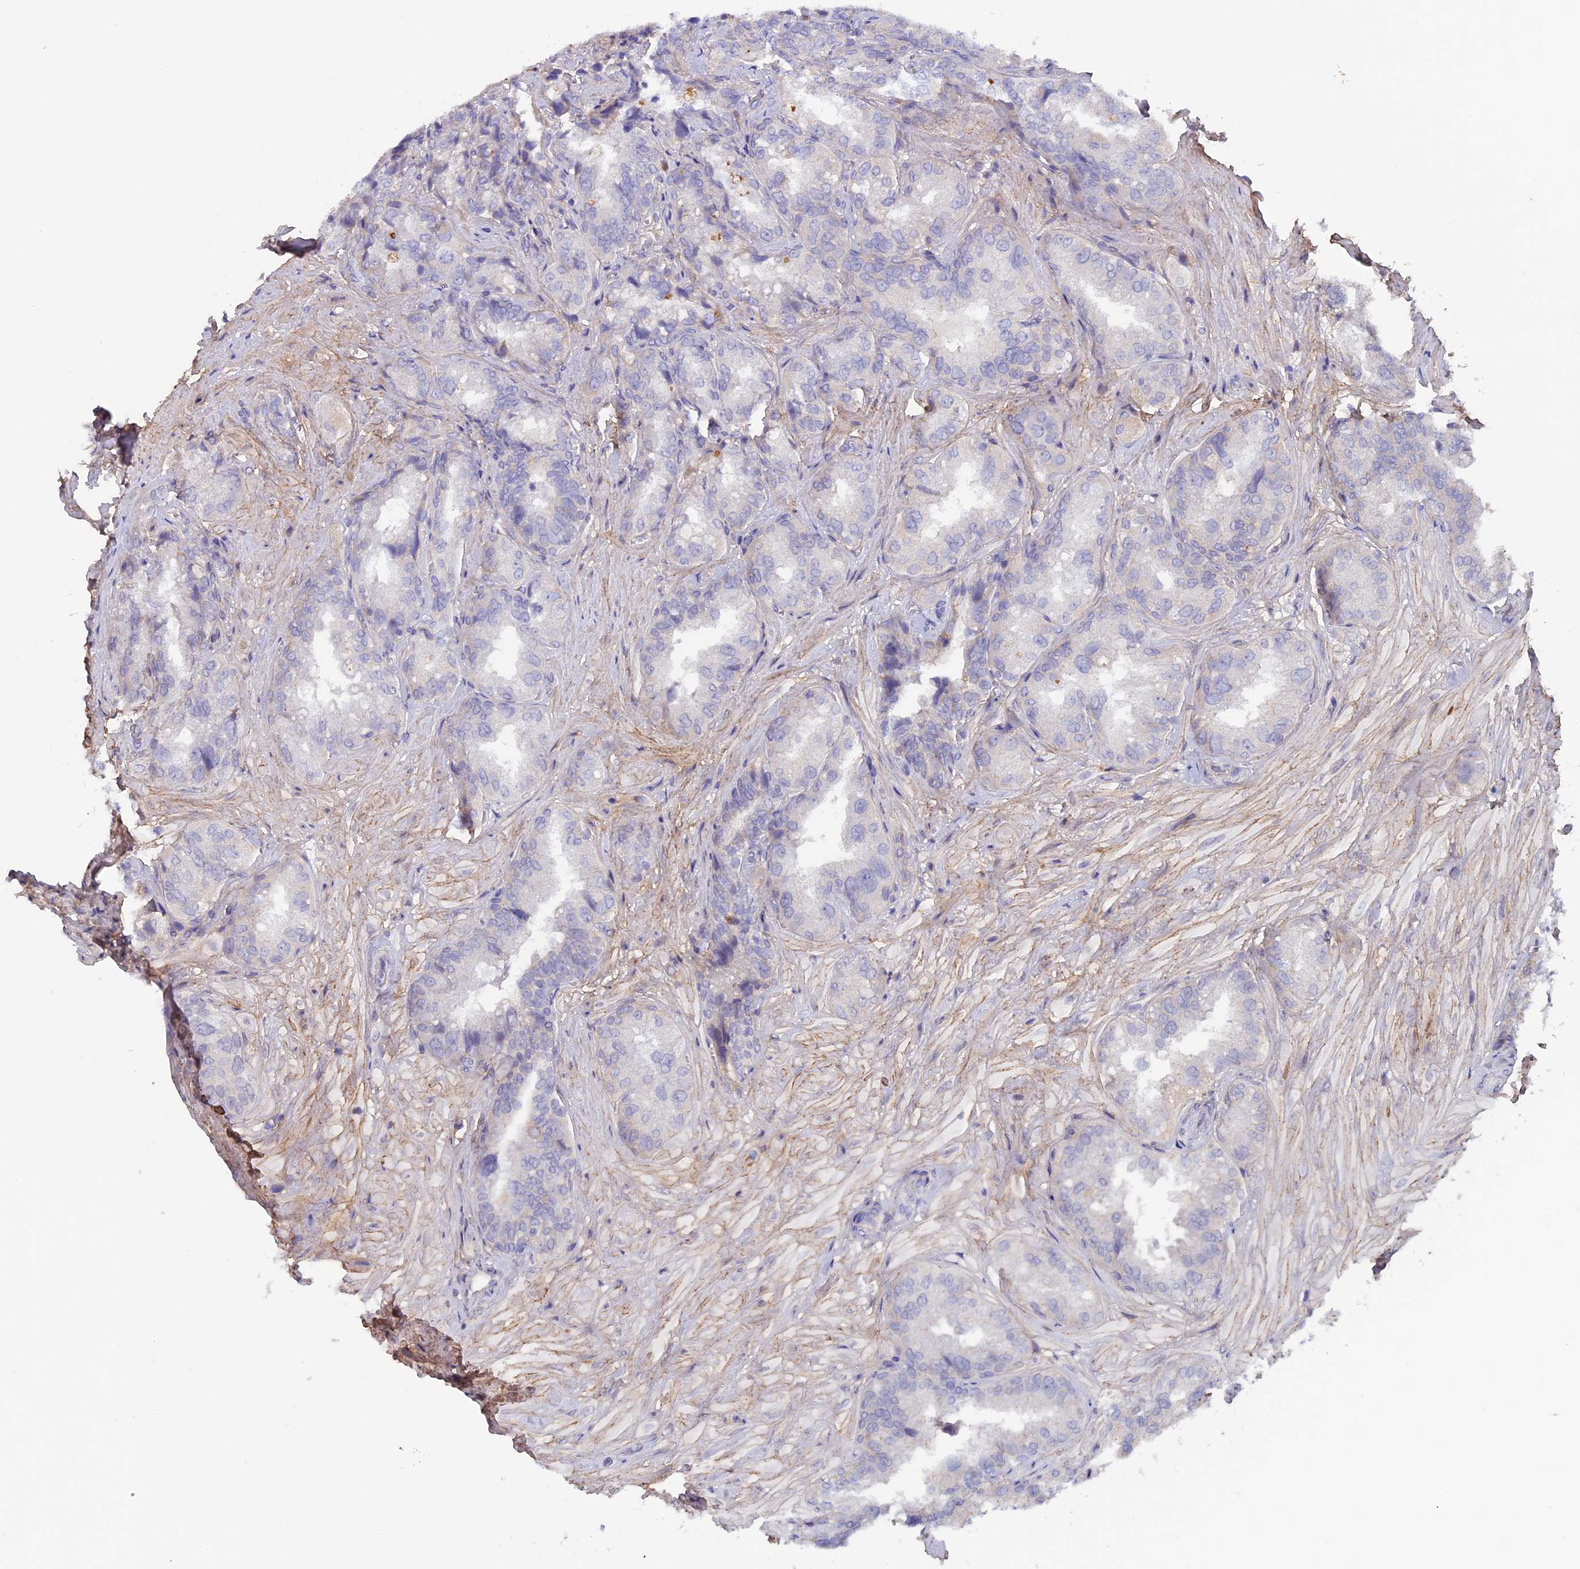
{"staining": {"intensity": "negative", "quantity": "none", "location": "none"}, "tissue": "seminal vesicle", "cell_type": "Glandular cells", "image_type": "normal", "snomed": [{"axis": "morphology", "description": "Normal tissue, NOS"}, {"axis": "topography", "description": "Prostate and seminal vesicle, NOS"}, {"axis": "topography", "description": "Prostate"}, {"axis": "topography", "description": "Seminal veicle"}], "caption": "Immunohistochemistry (IHC) image of normal seminal vesicle: seminal vesicle stained with DAB (3,3'-diaminobenzidine) reveals no significant protein expression in glandular cells.", "gene": "COL4A3", "patient": {"sex": "male", "age": 67}}